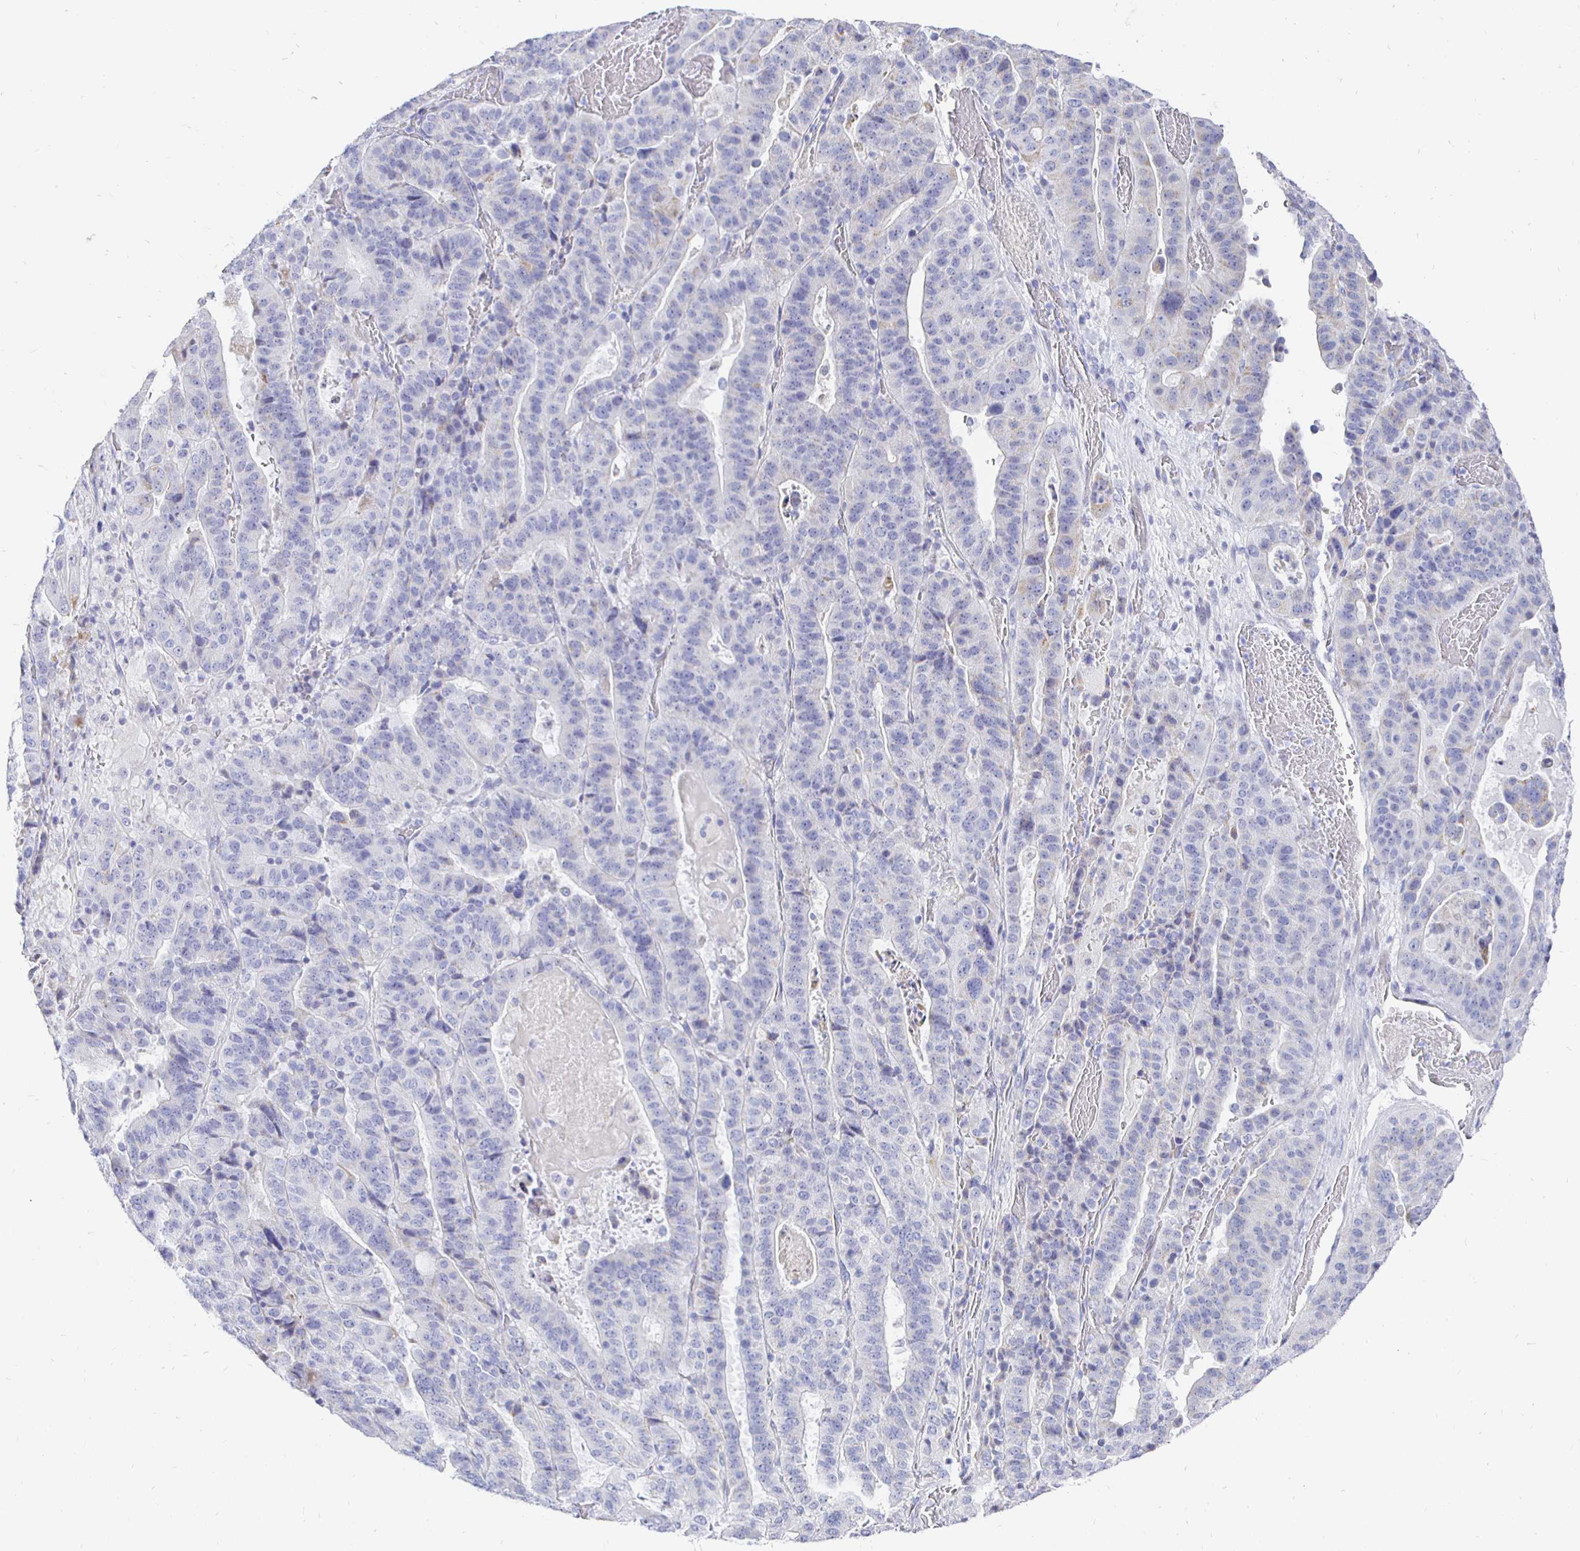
{"staining": {"intensity": "negative", "quantity": "none", "location": "none"}, "tissue": "stomach cancer", "cell_type": "Tumor cells", "image_type": "cancer", "snomed": [{"axis": "morphology", "description": "Adenocarcinoma, NOS"}, {"axis": "topography", "description": "Stomach"}], "caption": "High magnification brightfield microscopy of stomach cancer (adenocarcinoma) stained with DAB (brown) and counterstained with hematoxylin (blue): tumor cells show no significant staining.", "gene": "CR2", "patient": {"sex": "male", "age": 48}}